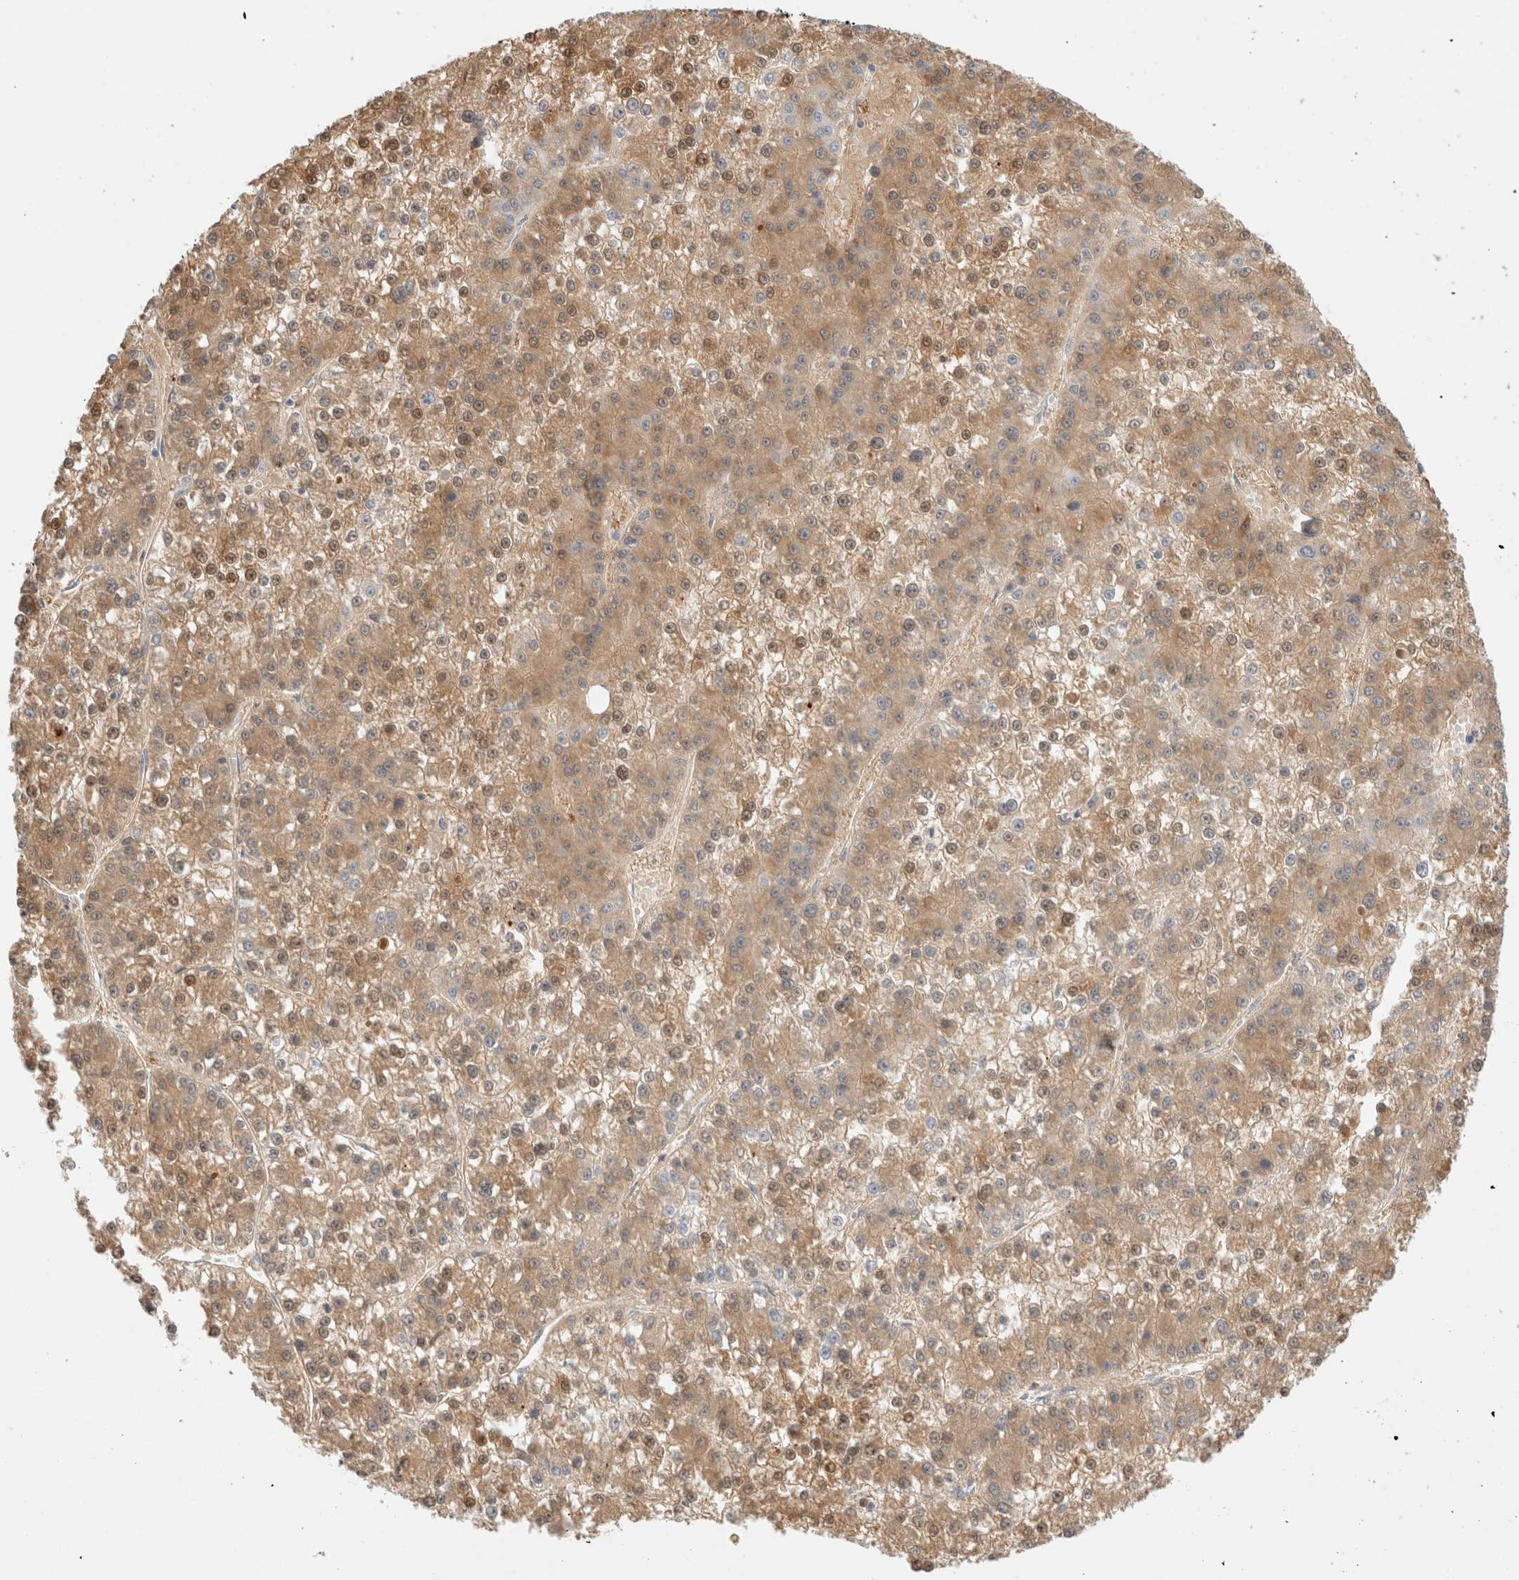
{"staining": {"intensity": "moderate", "quantity": ">75%", "location": "cytoplasmic/membranous"}, "tissue": "liver cancer", "cell_type": "Tumor cells", "image_type": "cancer", "snomed": [{"axis": "morphology", "description": "Carcinoma, Hepatocellular, NOS"}, {"axis": "topography", "description": "Liver"}], "caption": "Approximately >75% of tumor cells in liver cancer demonstrate moderate cytoplasmic/membranous protein staining as visualized by brown immunohistochemical staining.", "gene": "ARG1", "patient": {"sex": "female", "age": 73}}